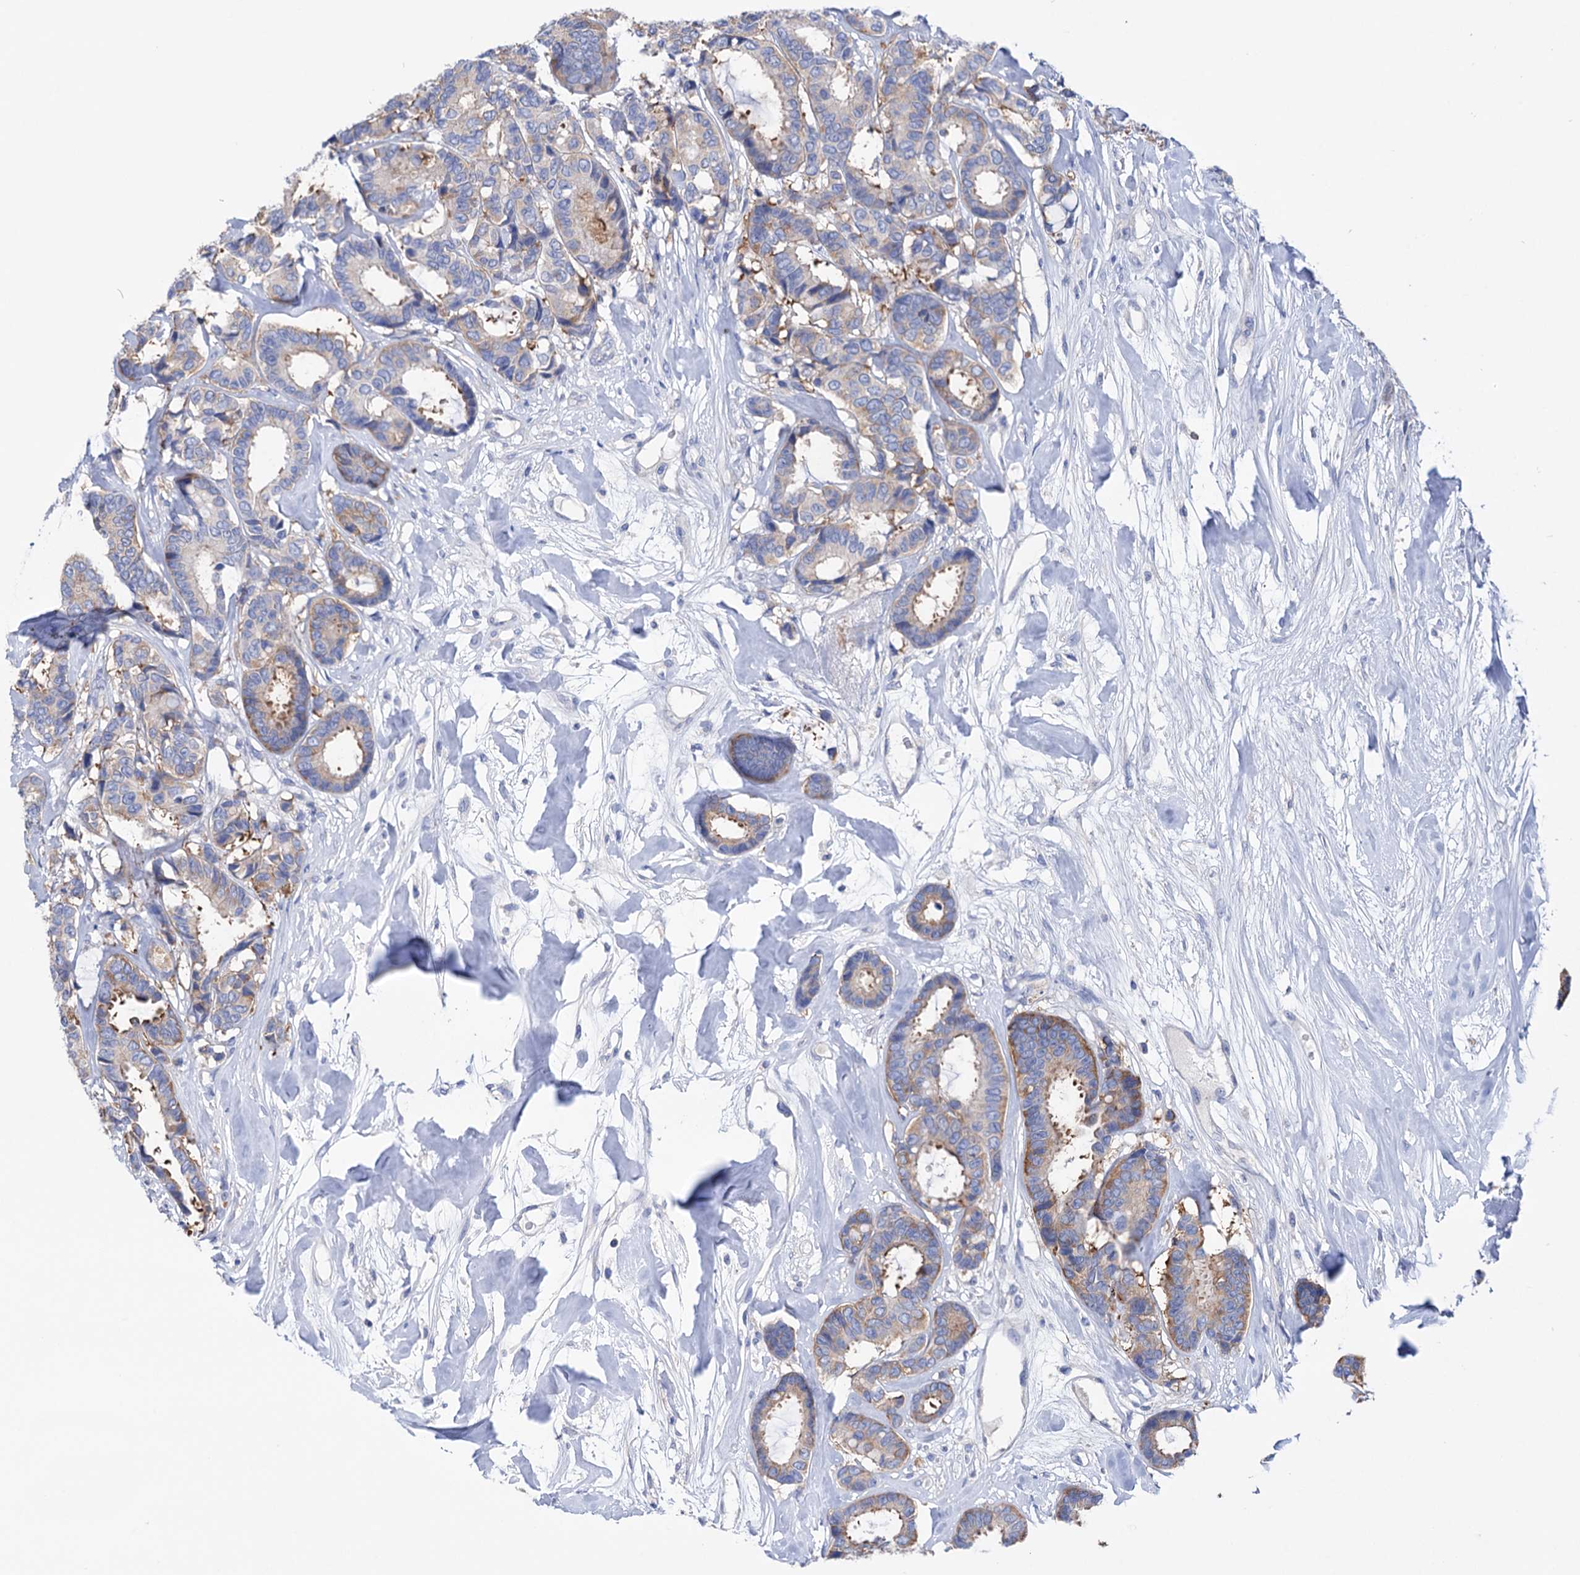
{"staining": {"intensity": "moderate", "quantity": "25%-75%", "location": "cytoplasmic/membranous"}, "tissue": "breast cancer", "cell_type": "Tumor cells", "image_type": "cancer", "snomed": [{"axis": "morphology", "description": "Duct carcinoma"}, {"axis": "topography", "description": "Breast"}], "caption": "High-magnification brightfield microscopy of breast cancer stained with DAB (3,3'-diaminobenzidine) (brown) and counterstained with hematoxylin (blue). tumor cells exhibit moderate cytoplasmic/membranous expression is seen in approximately25%-75% of cells.", "gene": "BBS4", "patient": {"sex": "female", "age": 87}}